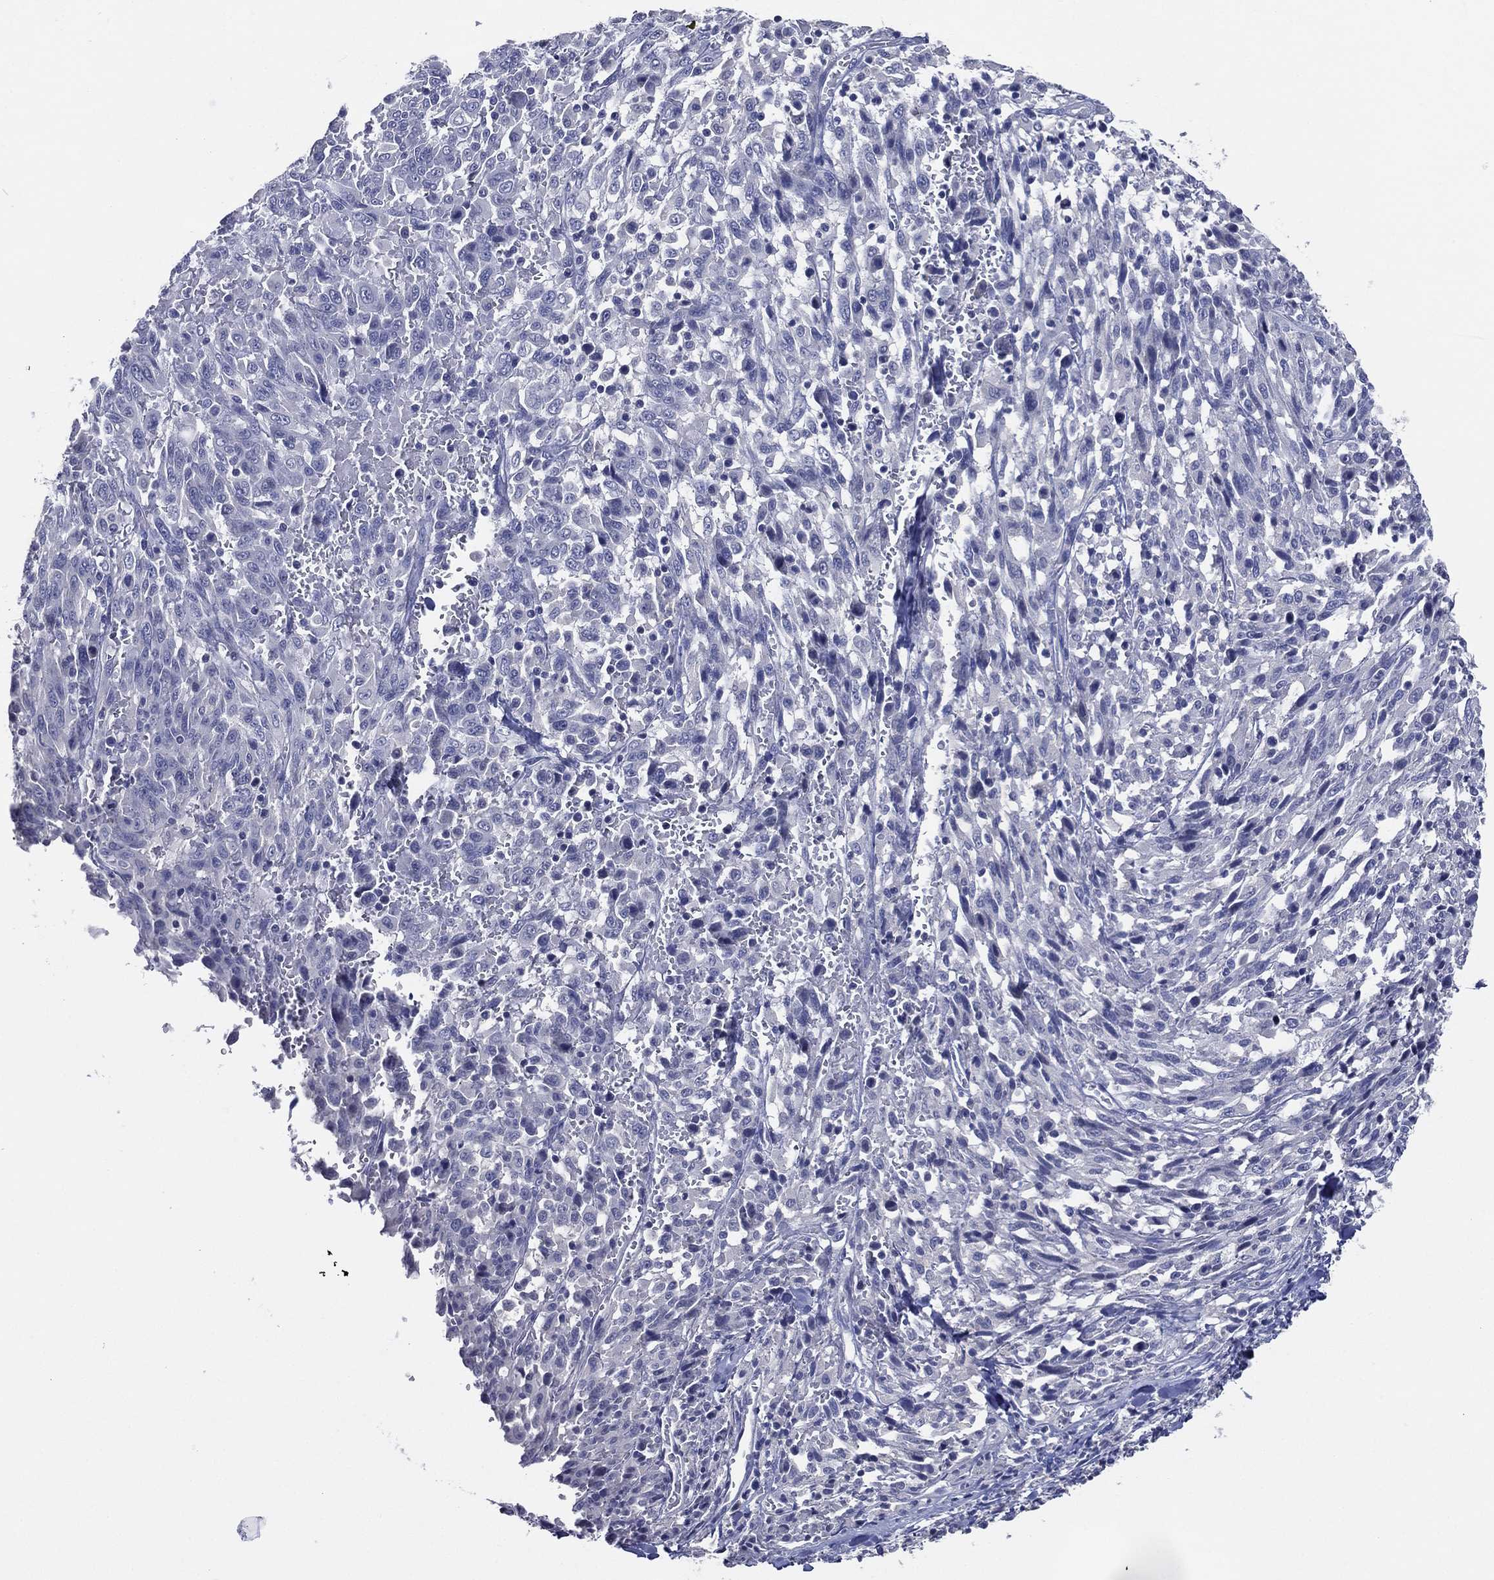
{"staining": {"intensity": "negative", "quantity": "none", "location": "none"}, "tissue": "melanoma", "cell_type": "Tumor cells", "image_type": "cancer", "snomed": [{"axis": "morphology", "description": "Malignant melanoma, NOS"}, {"axis": "topography", "description": "Skin"}], "caption": "This photomicrograph is of malignant melanoma stained with immunohistochemistry to label a protein in brown with the nuclei are counter-stained blue. There is no staining in tumor cells.", "gene": "SLC13A4", "patient": {"sex": "female", "age": 91}}